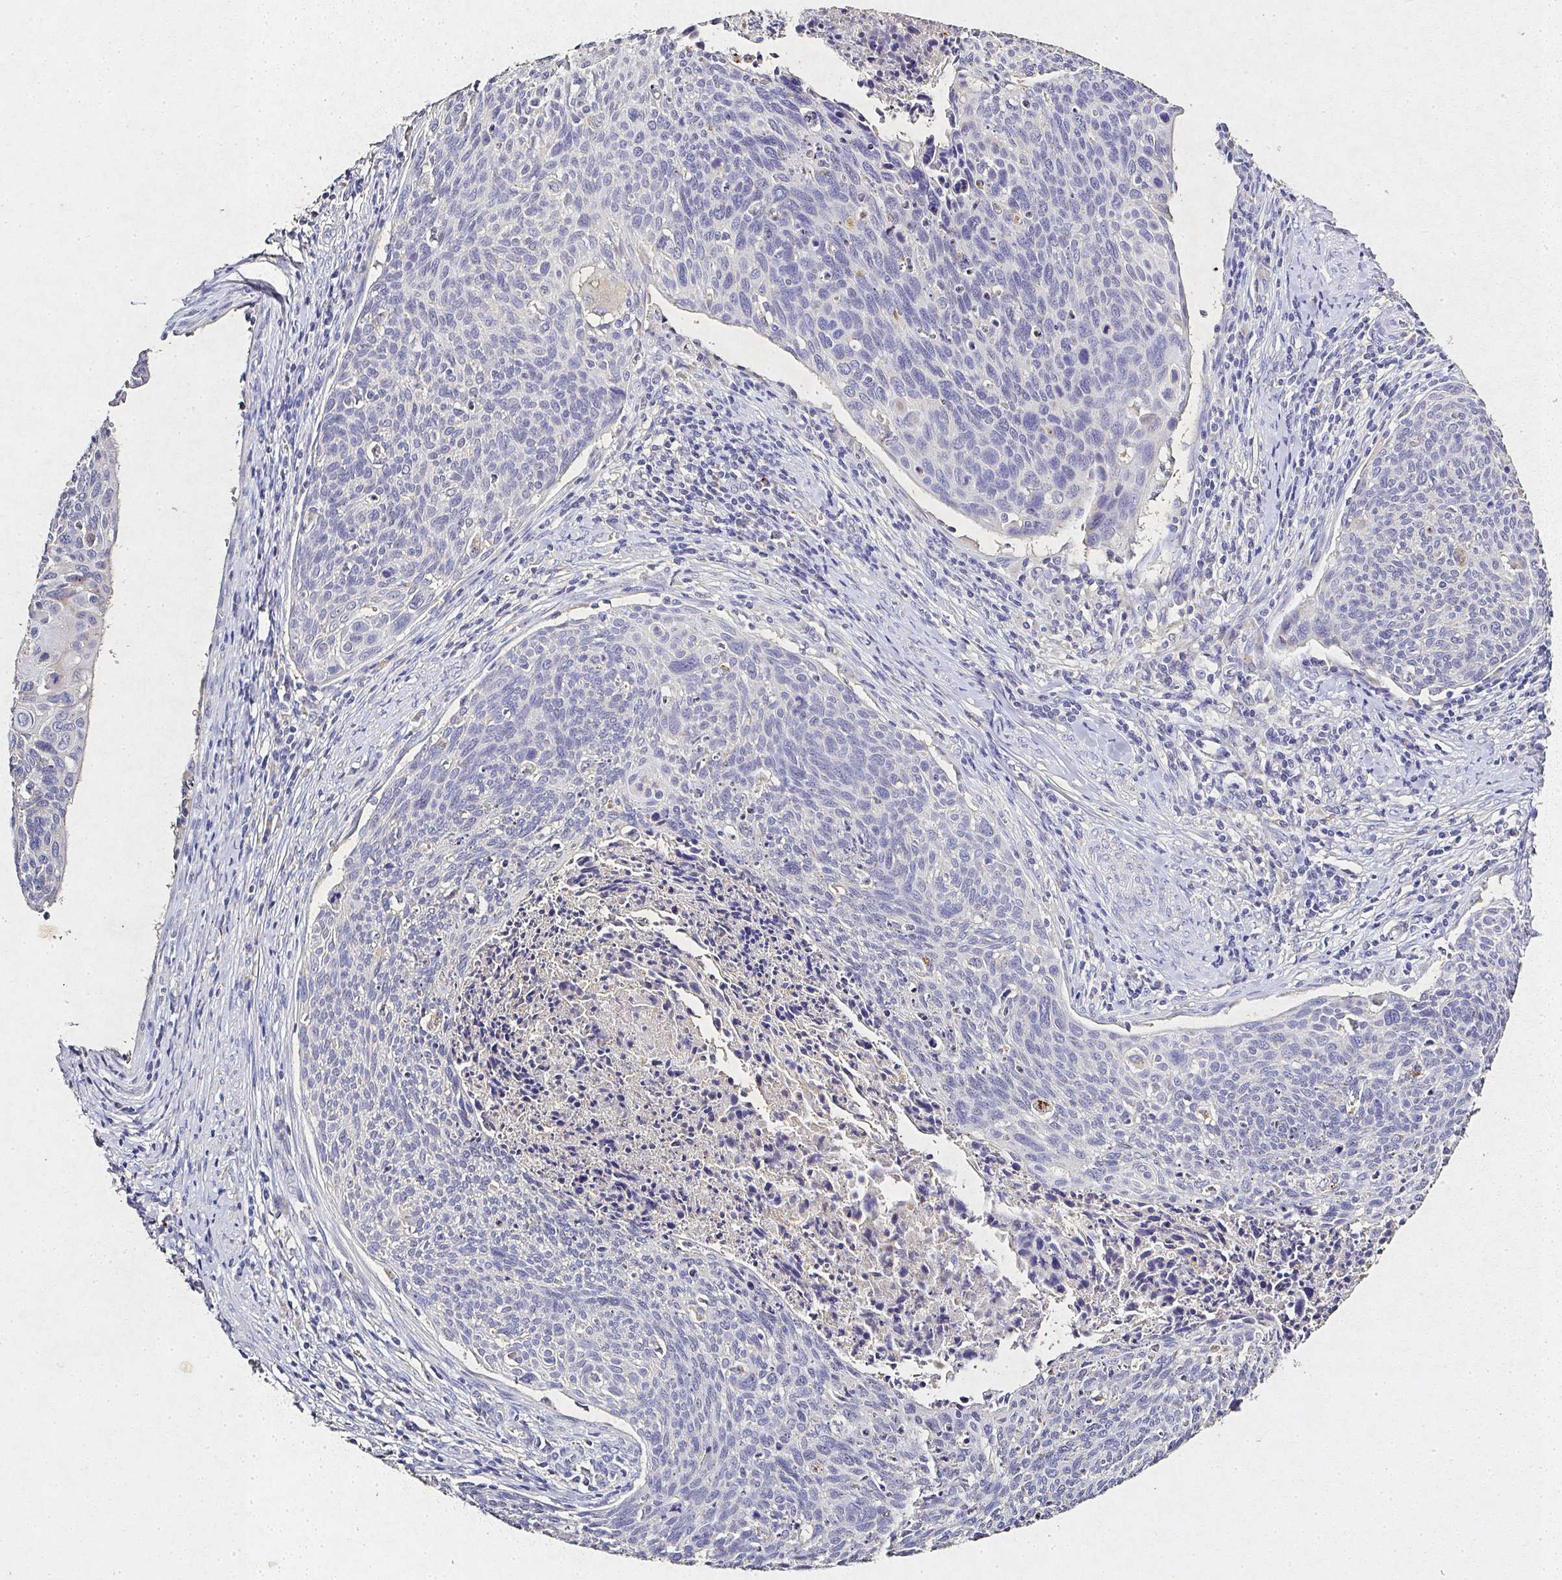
{"staining": {"intensity": "negative", "quantity": "none", "location": "none"}, "tissue": "cervical cancer", "cell_type": "Tumor cells", "image_type": "cancer", "snomed": [{"axis": "morphology", "description": "Squamous cell carcinoma, NOS"}, {"axis": "topography", "description": "Cervix"}], "caption": "There is no significant expression in tumor cells of squamous cell carcinoma (cervical).", "gene": "RPS2", "patient": {"sex": "female", "age": 49}}